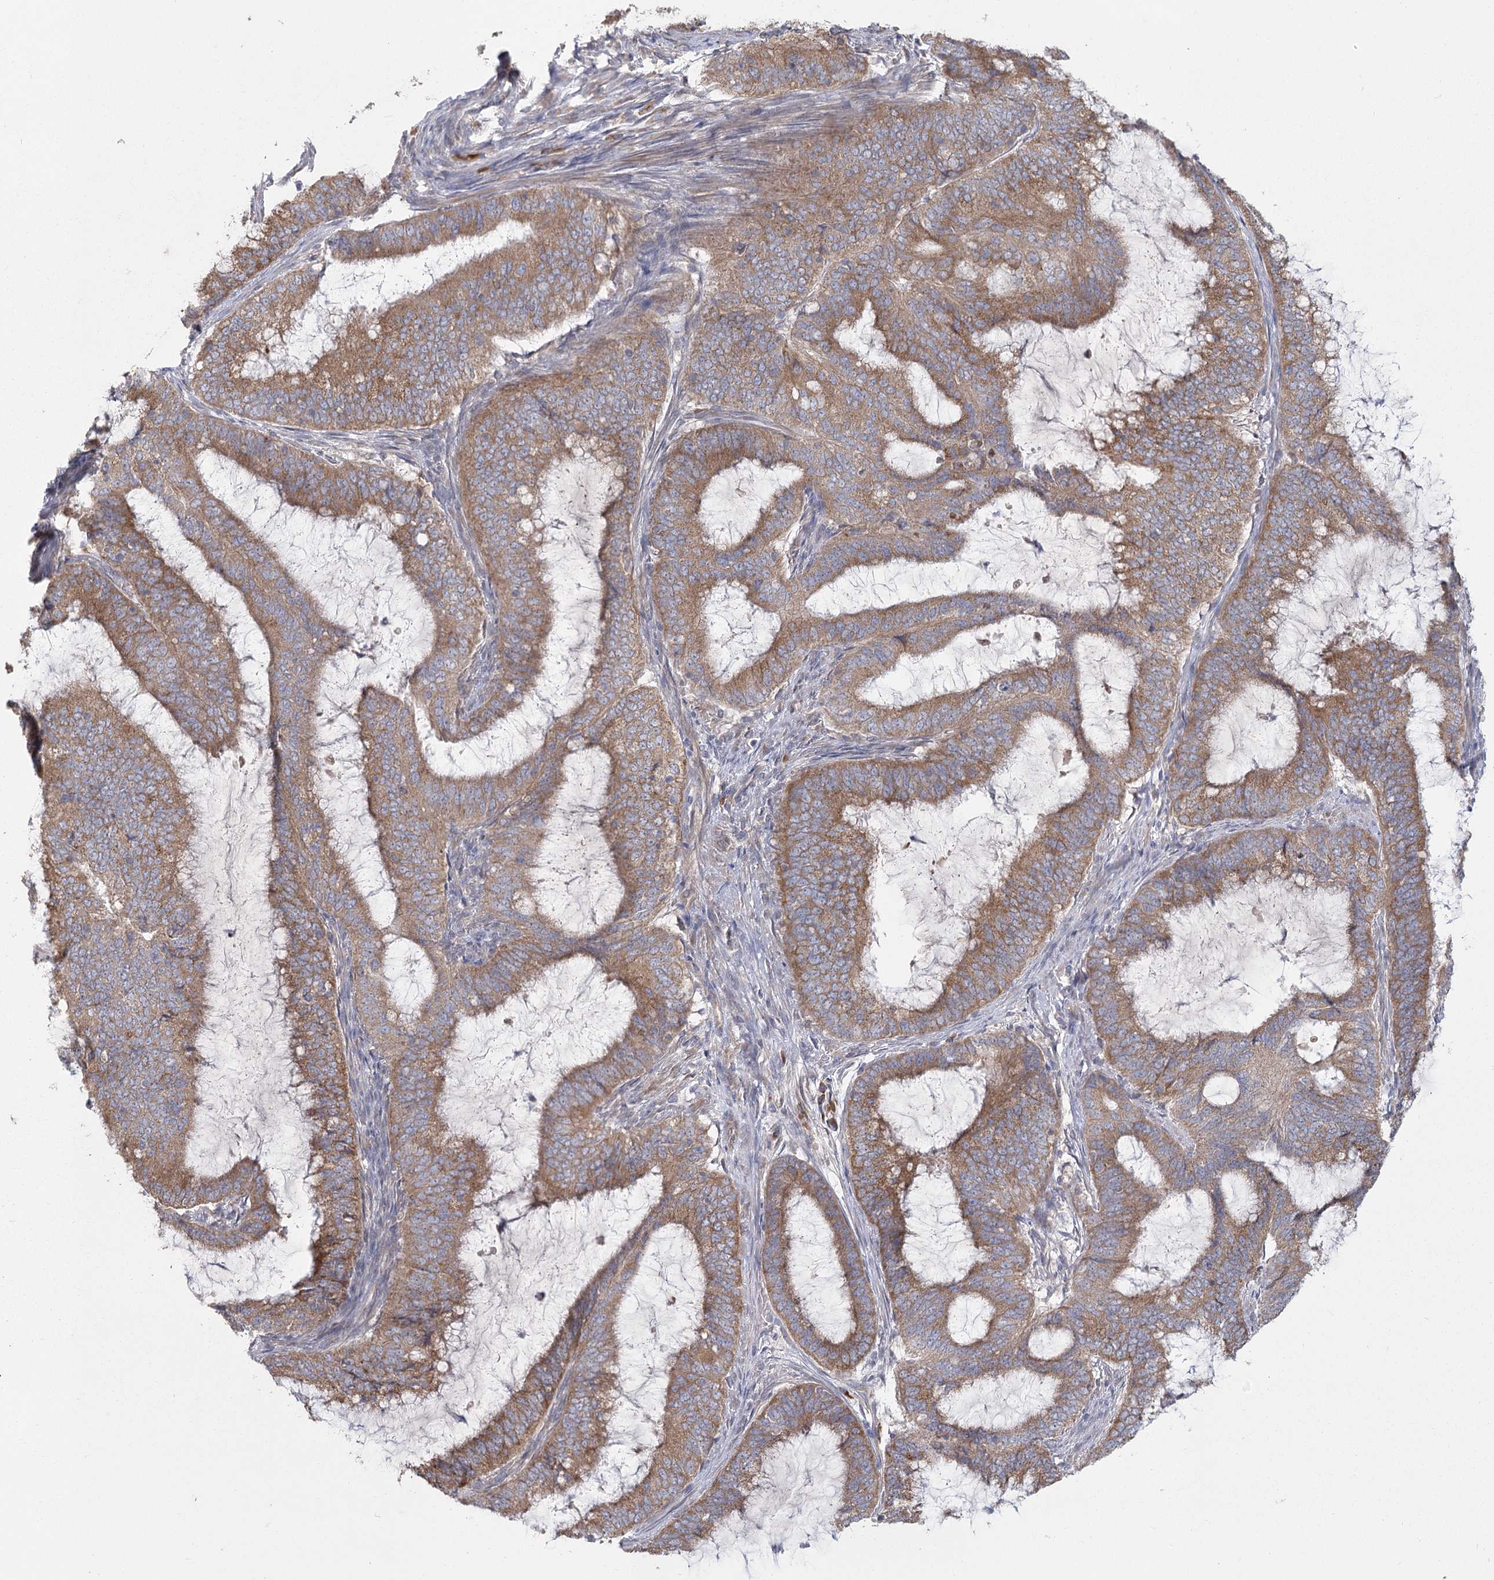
{"staining": {"intensity": "moderate", "quantity": ">75%", "location": "cytoplasmic/membranous"}, "tissue": "endometrial cancer", "cell_type": "Tumor cells", "image_type": "cancer", "snomed": [{"axis": "morphology", "description": "Adenocarcinoma, NOS"}, {"axis": "topography", "description": "Endometrium"}], "caption": "There is medium levels of moderate cytoplasmic/membranous positivity in tumor cells of endometrial cancer (adenocarcinoma), as demonstrated by immunohistochemical staining (brown color).", "gene": "CNTLN", "patient": {"sex": "female", "age": 51}}